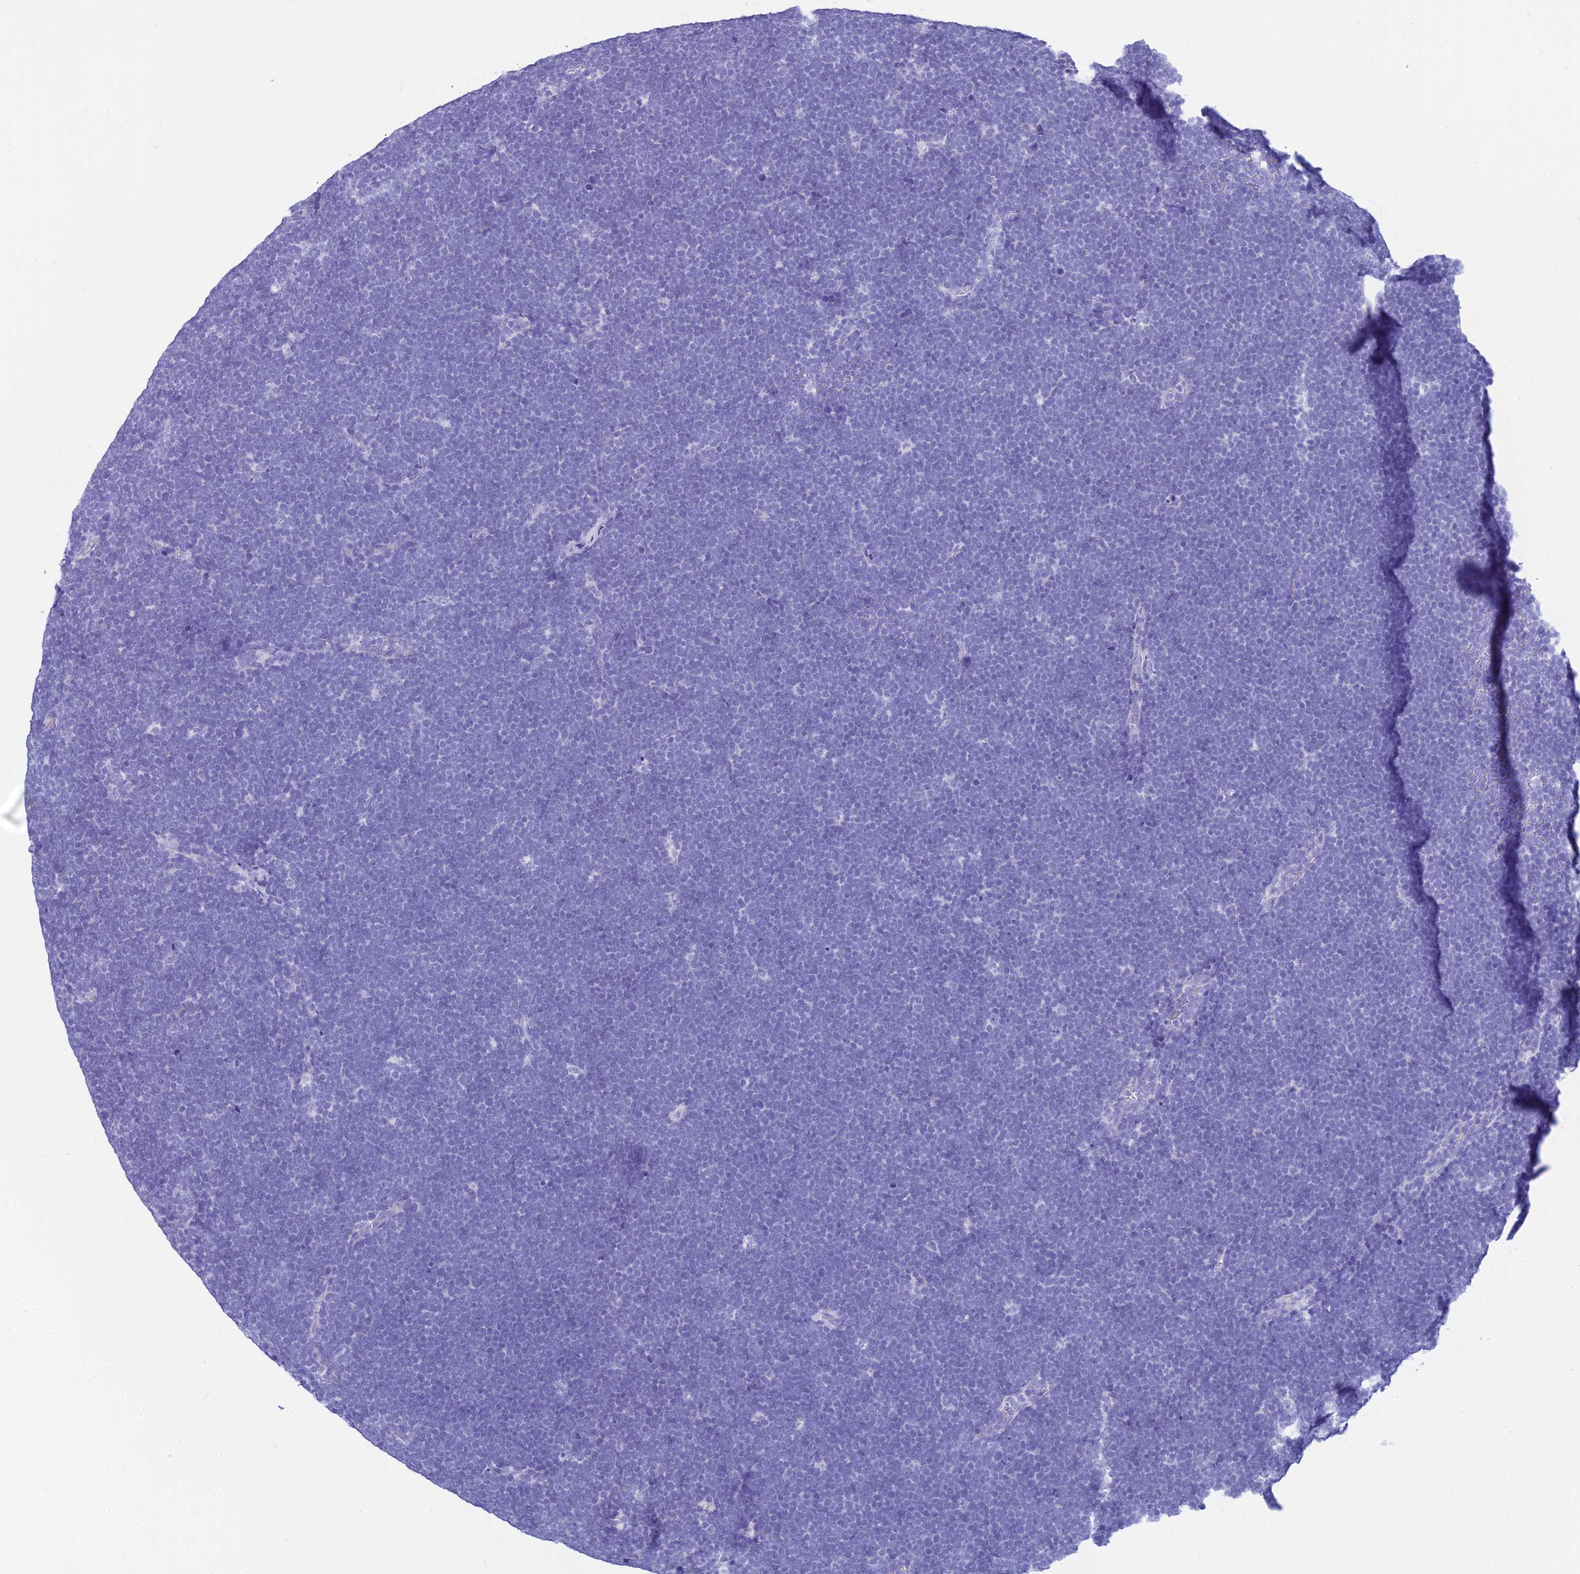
{"staining": {"intensity": "negative", "quantity": "none", "location": "none"}, "tissue": "lymphoma", "cell_type": "Tumor cells", "image_type": "cancer", "snomed": [{"axis": "morphology", "description": "Malignant lymphoma, non-Hodgkin's type, High grade"}, {"axis": "topography", "description": "Lymph node"}], "caption": "Protein analysis of malignant lymphoma, non-Hodgkin's type (high-grade) demonstrates no significant expression in tumor cells.", "gene": "ZNF442", "patient": {"sex": "male", "age": 13}}